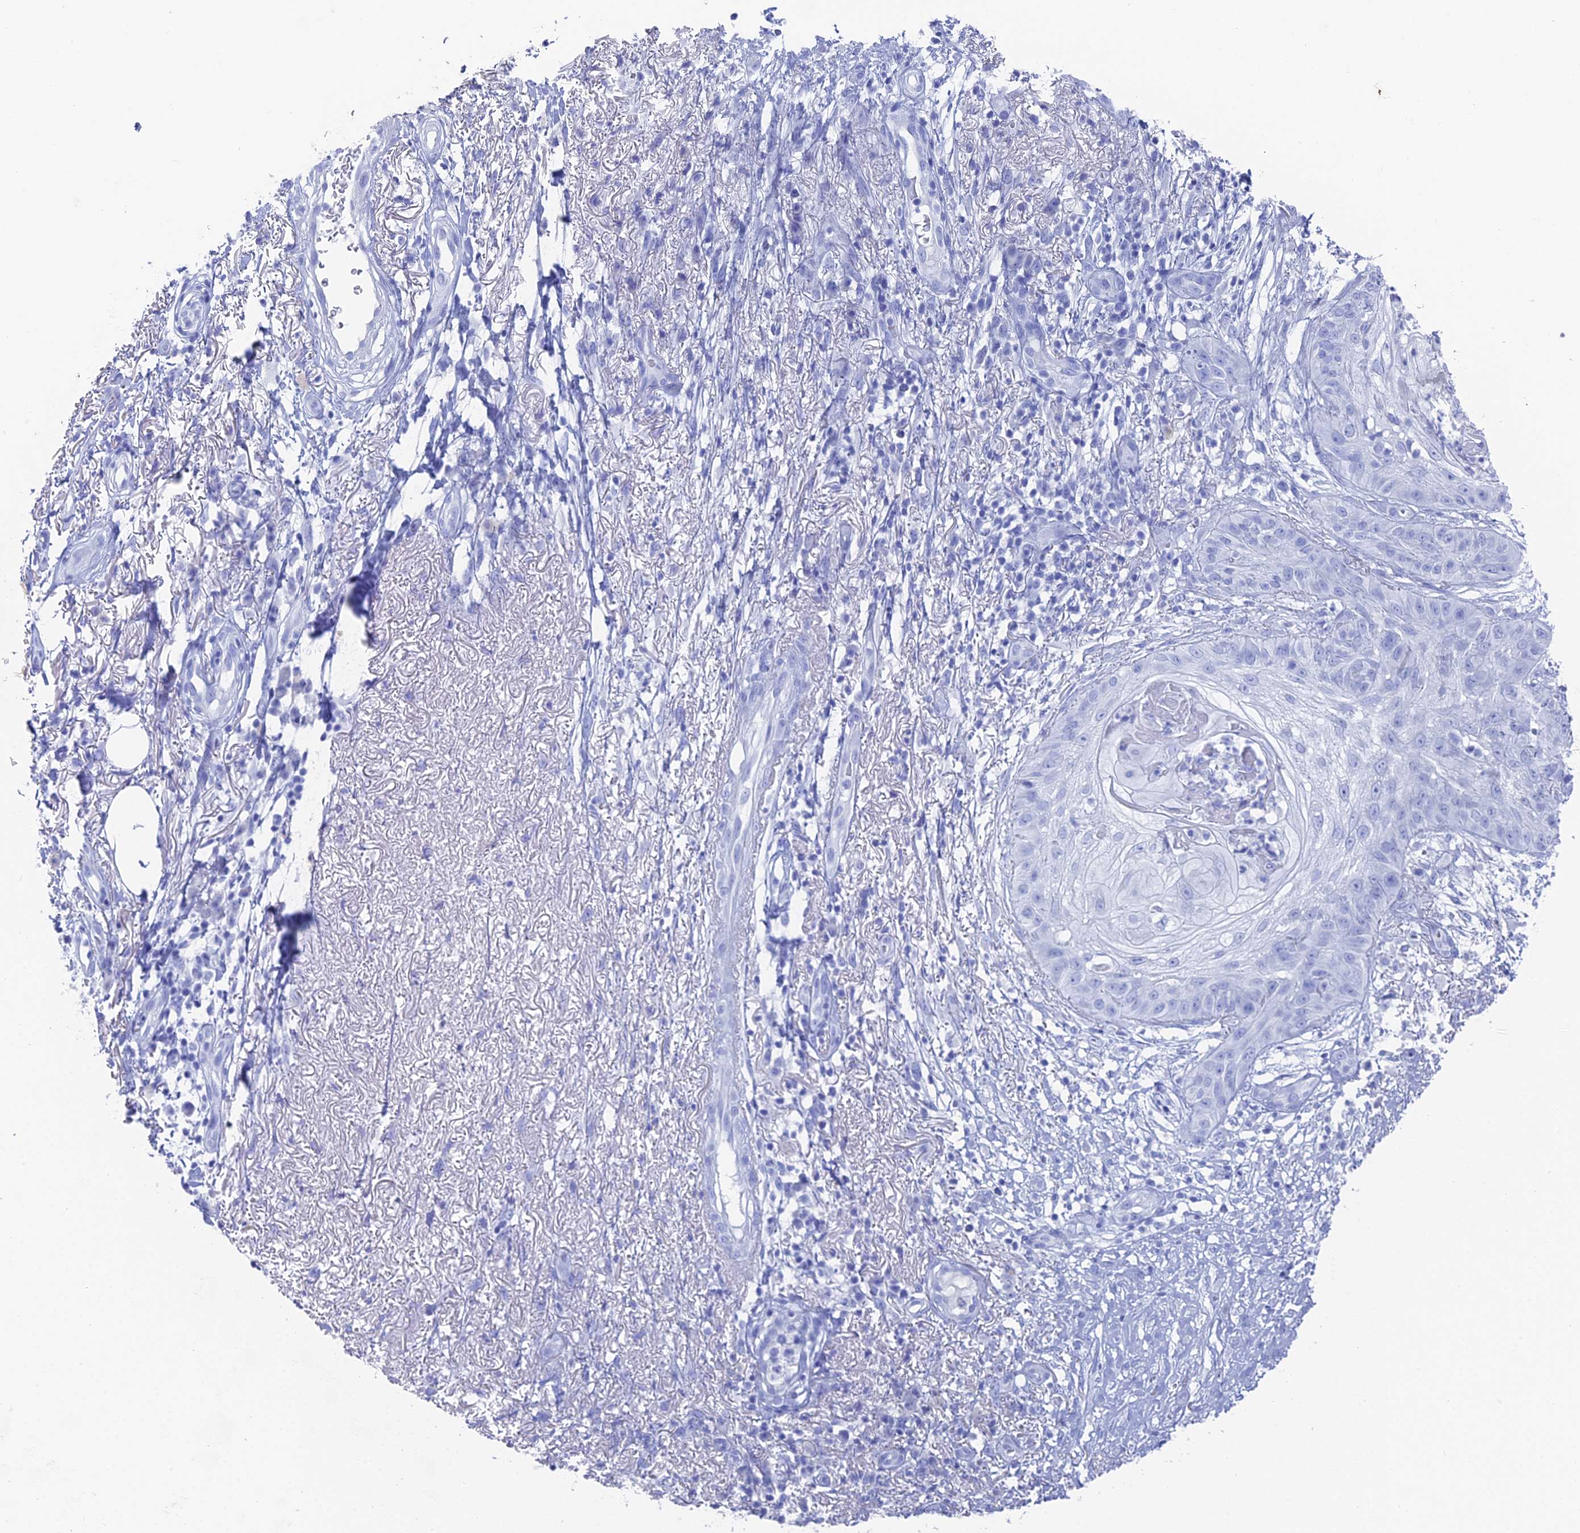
{"staining": {"intensity": "negative", "quantity": "none", "location": "none"}, "tissue": "skin cancer", "cell_type": "Tumor cells", "image_type": "cancer", "snomed": [{"axis": "morphology", "description": "Squamous cell carcinoma, NOS"}, {"axis": "topography", "description": "Skin"}], "caption": "DAB (3,3'-diaminobenzidine) immunohistochemical staining of skin cancer shows no significant staining in tumor cells.", "gene": "ENPP3", "patient": {"sex": "male", "age": 70}}